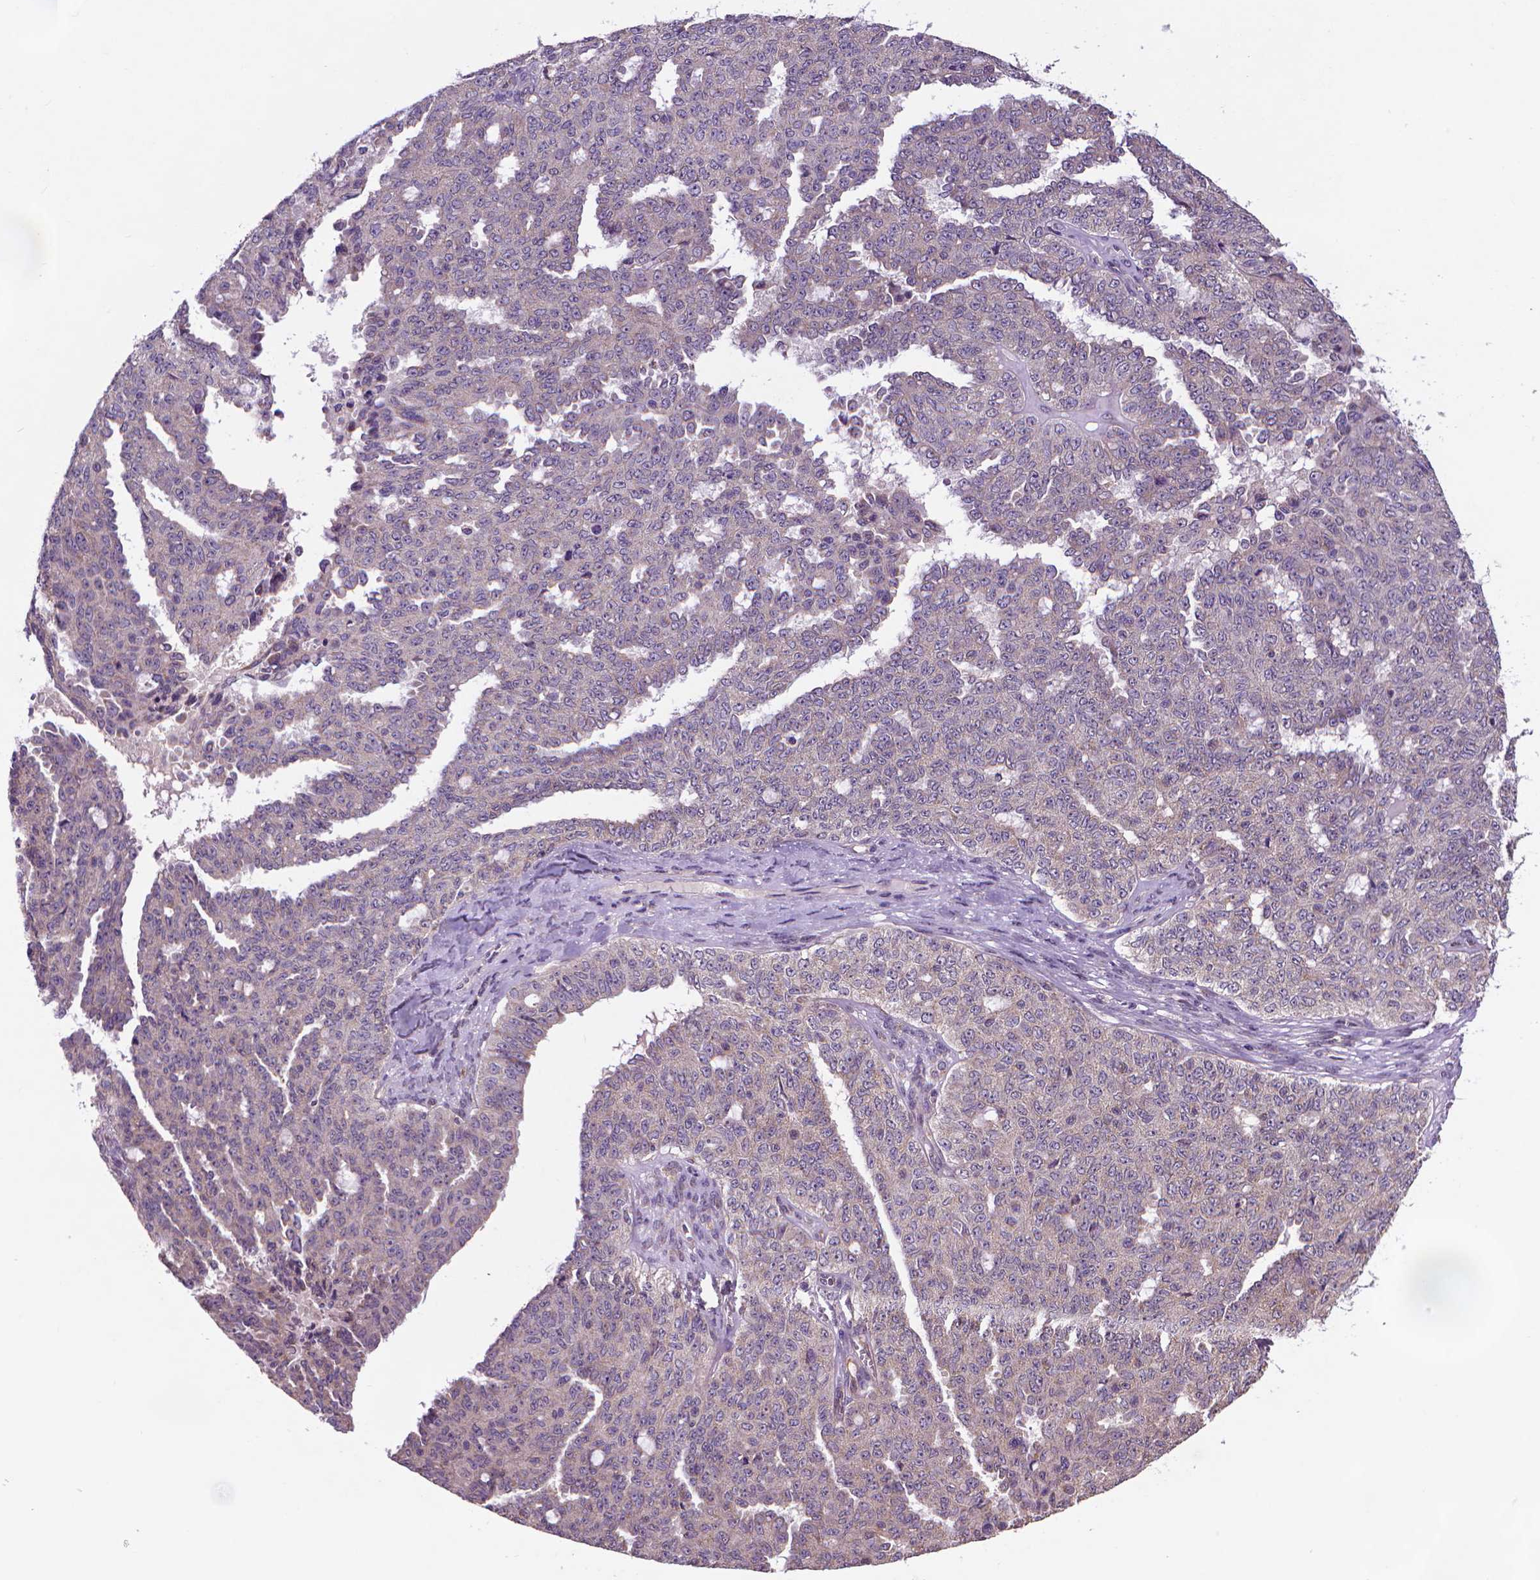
{"staining": {"intensity": "negative", "quantity": "none", "location": "none"}, "tissue": "ovarian cancer", "cell_type": "Tumor cells", "image_type": "cancer", "snomed": [{"axis": "morphology", "description": "Cystadenocarcinoma, serous, NOS"}, {"axis": "topography", "description": "Ovary"}], "caption": "High magnification brightfield microscopy of ovarian serous cystadenocarcinoma stained with DAB (brown) and counterstained with hematoxylin (blue): tumor cells show no significant positivity.", "gene": "GPR63", "patient": {"sex": "female", "age": 71}}